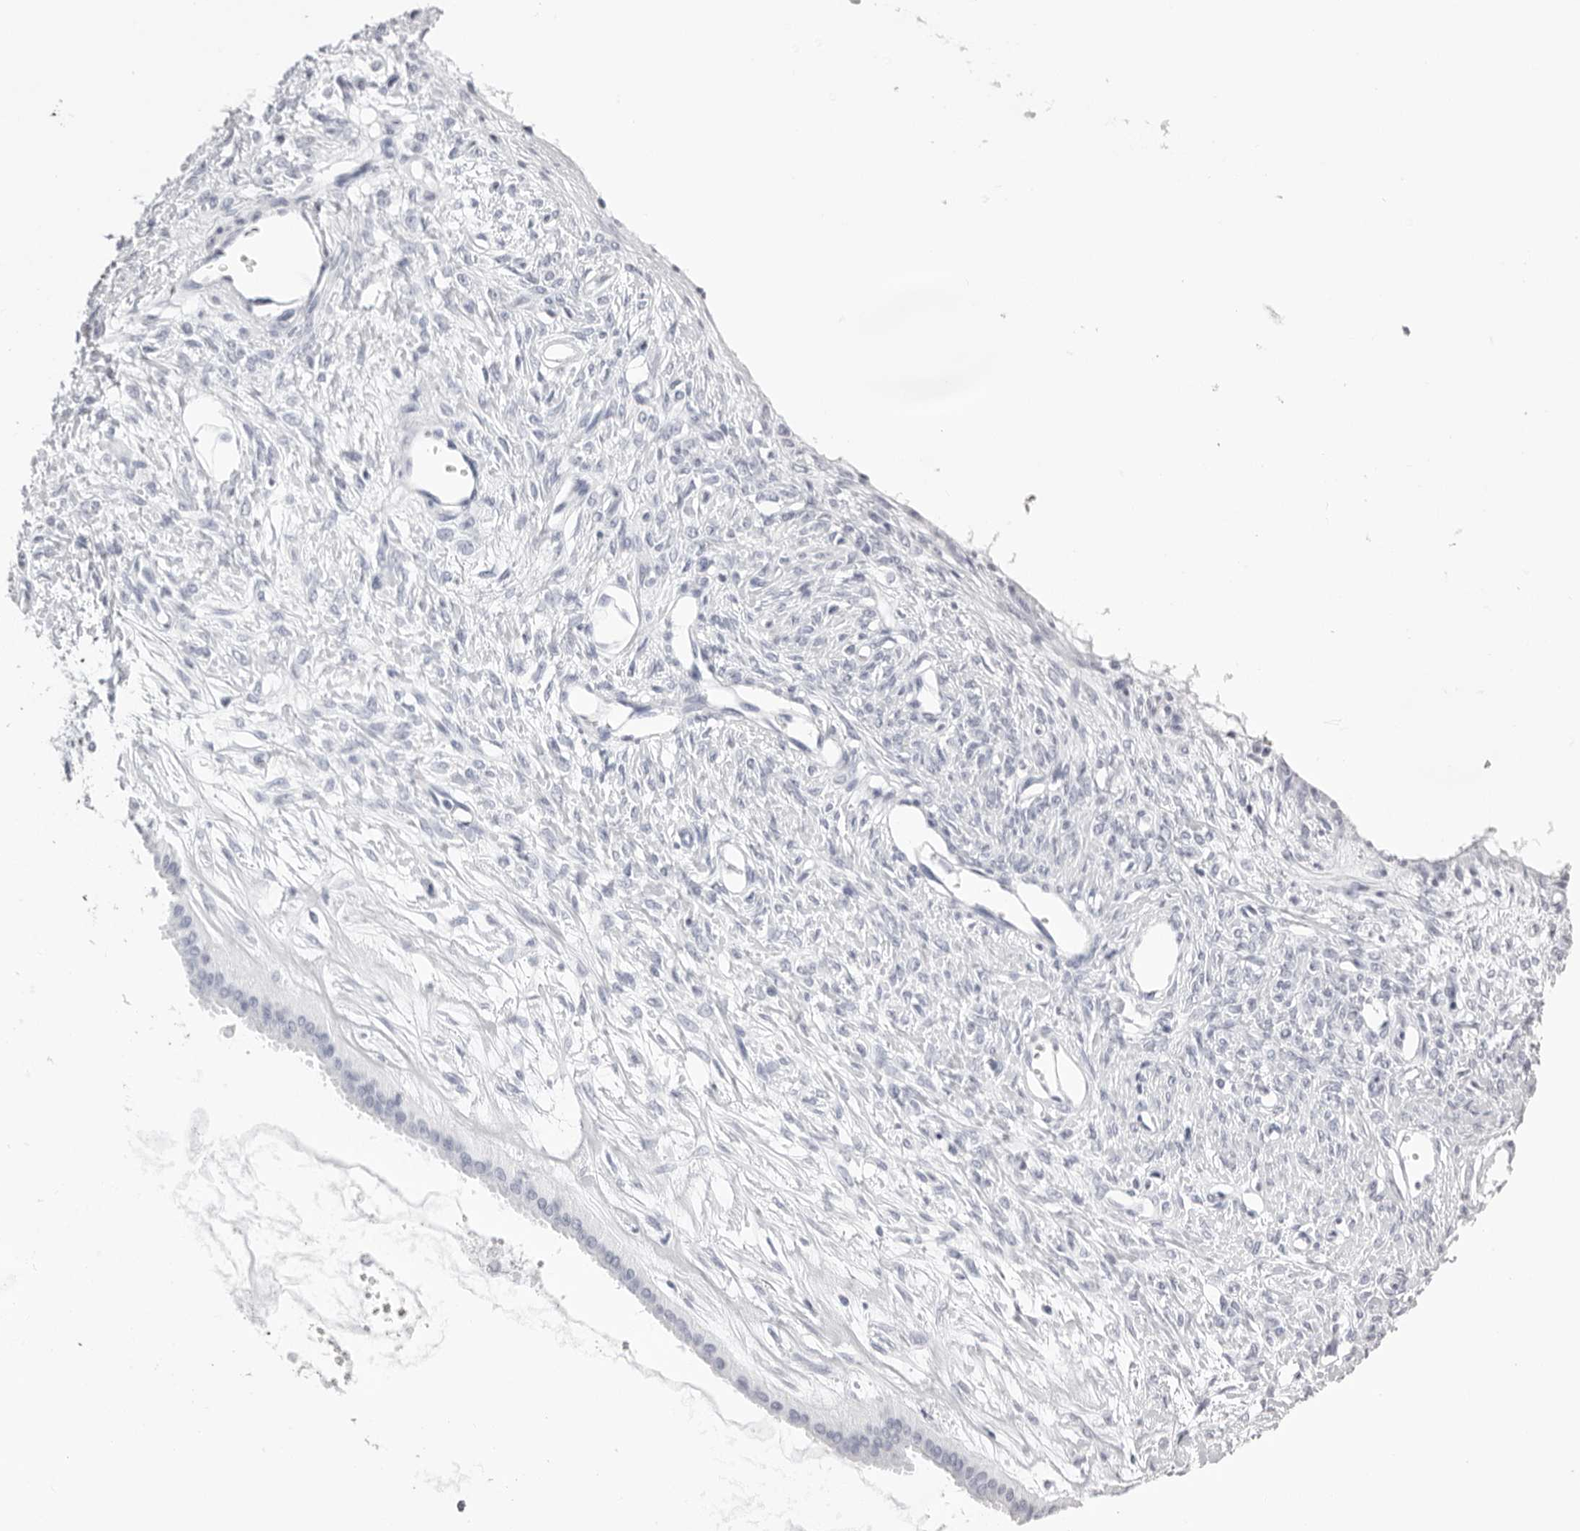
{"staining": {"intensity": "negative", "quantity": "none", "location": "none"}, "tissue": "ovarian cancer", "cell_type": "Tumor cells", "image_type": "cancer", "snomed": [{"axis": "morphology", "description": "Cystadenocarcinoma, mucinous, NOS"}, {"axis": "topography", "description": "Ovary"}], "caption": "A photomicrograph of ovarian mucinous cystadenocarcinoma stained for a protein reveals no brown staining in tumor cells.", "gene": "RHO", "patient": {"sex": "female", "age": 73}}